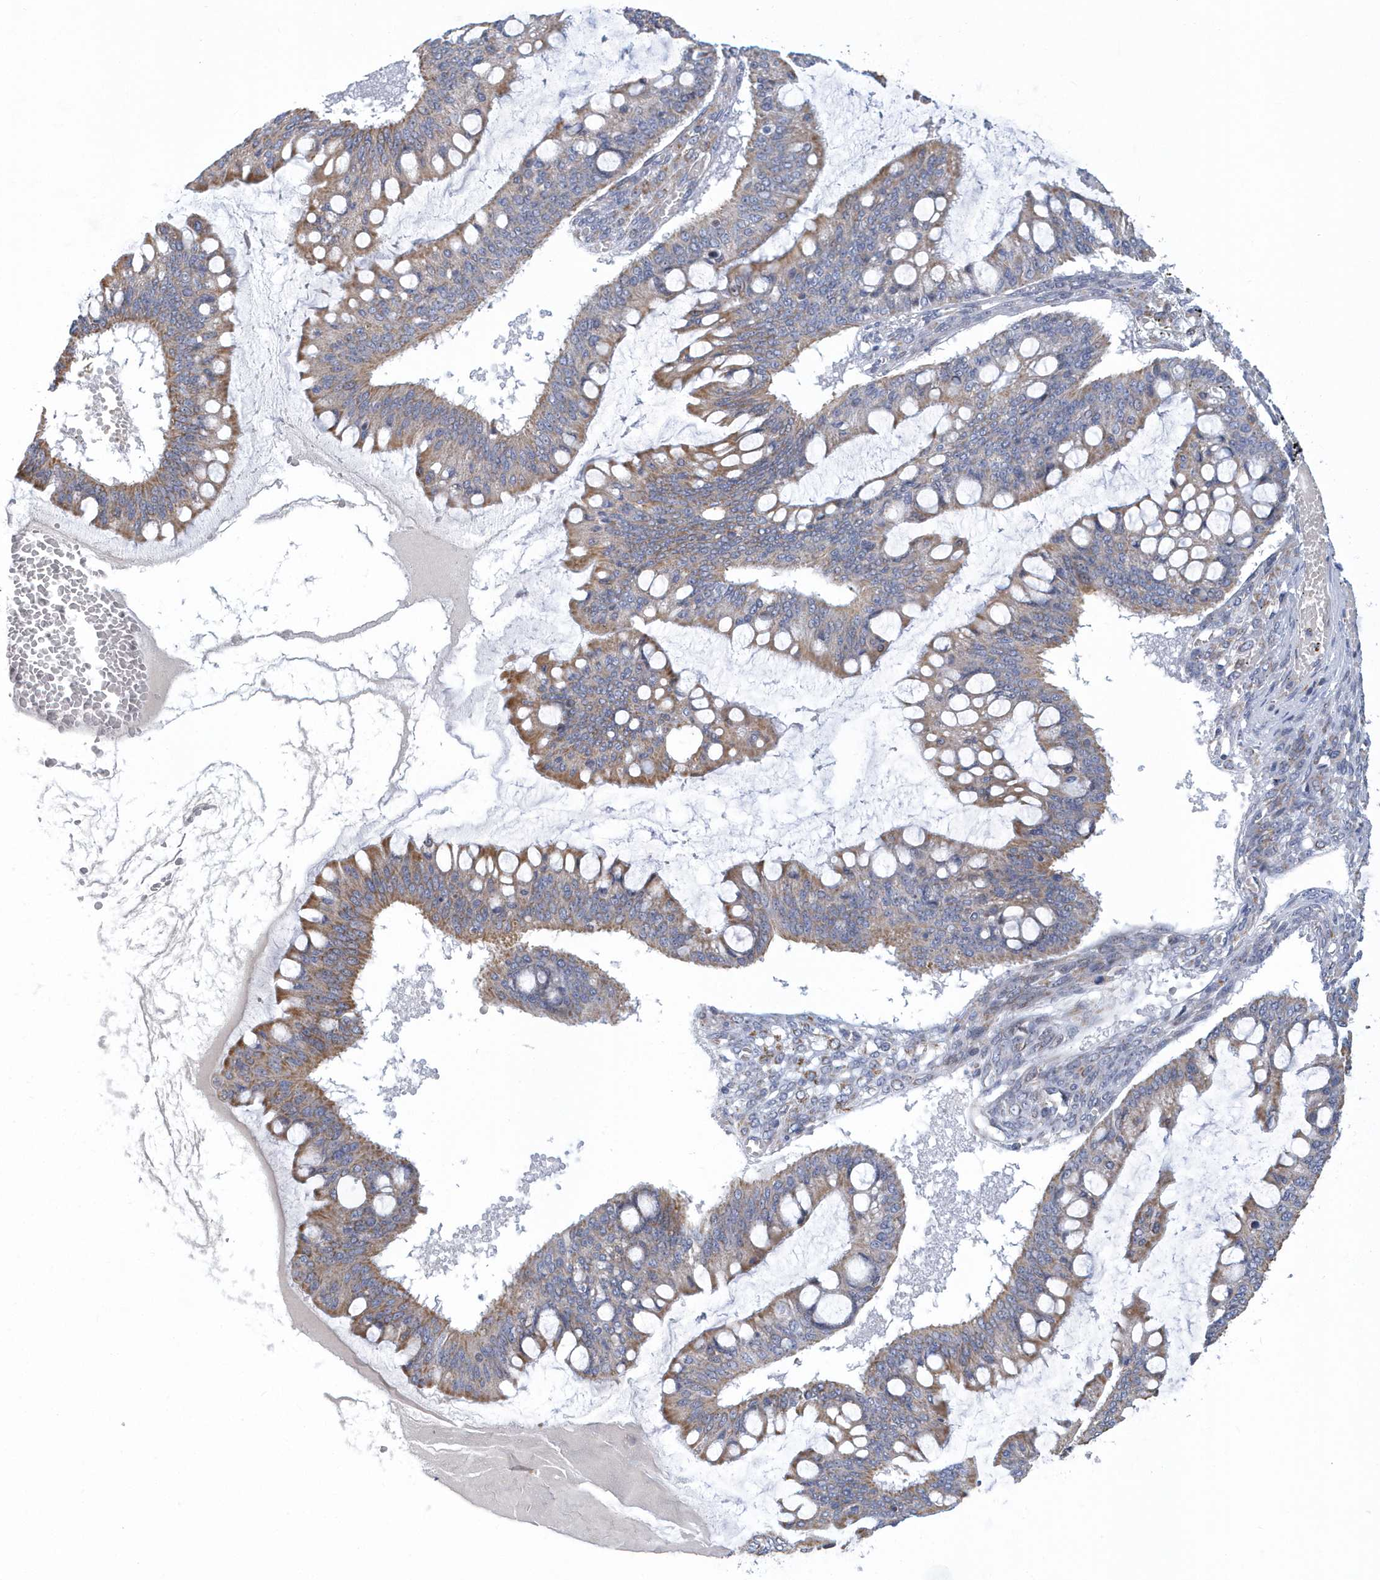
{"staining": {"intensity": "moderate", "quantity": ">75%", "location": "cytoplasmic/membranous"}, "tissue": "ovarian cancer", "cell_type": "Tumor cells", "image_type": "cancer", "snomed": [{"axis": "morphology", "description": "Cystadenocarcinoma, mucinous, NOS"}, {"axis": "topography", "description": "Ovary"}], "caption": "Immunohistochemistry (DAB (3,3'-diaminobenzidine)) staining of ovarian cancer (mucinous cystadenocarcinoma) exhibits moderate cytoplasmic/membranous protein positivity in approximately >75% of tumor cells.", "gene": "VWA5B2", "patient": {"sex": "female", "age": 73}}